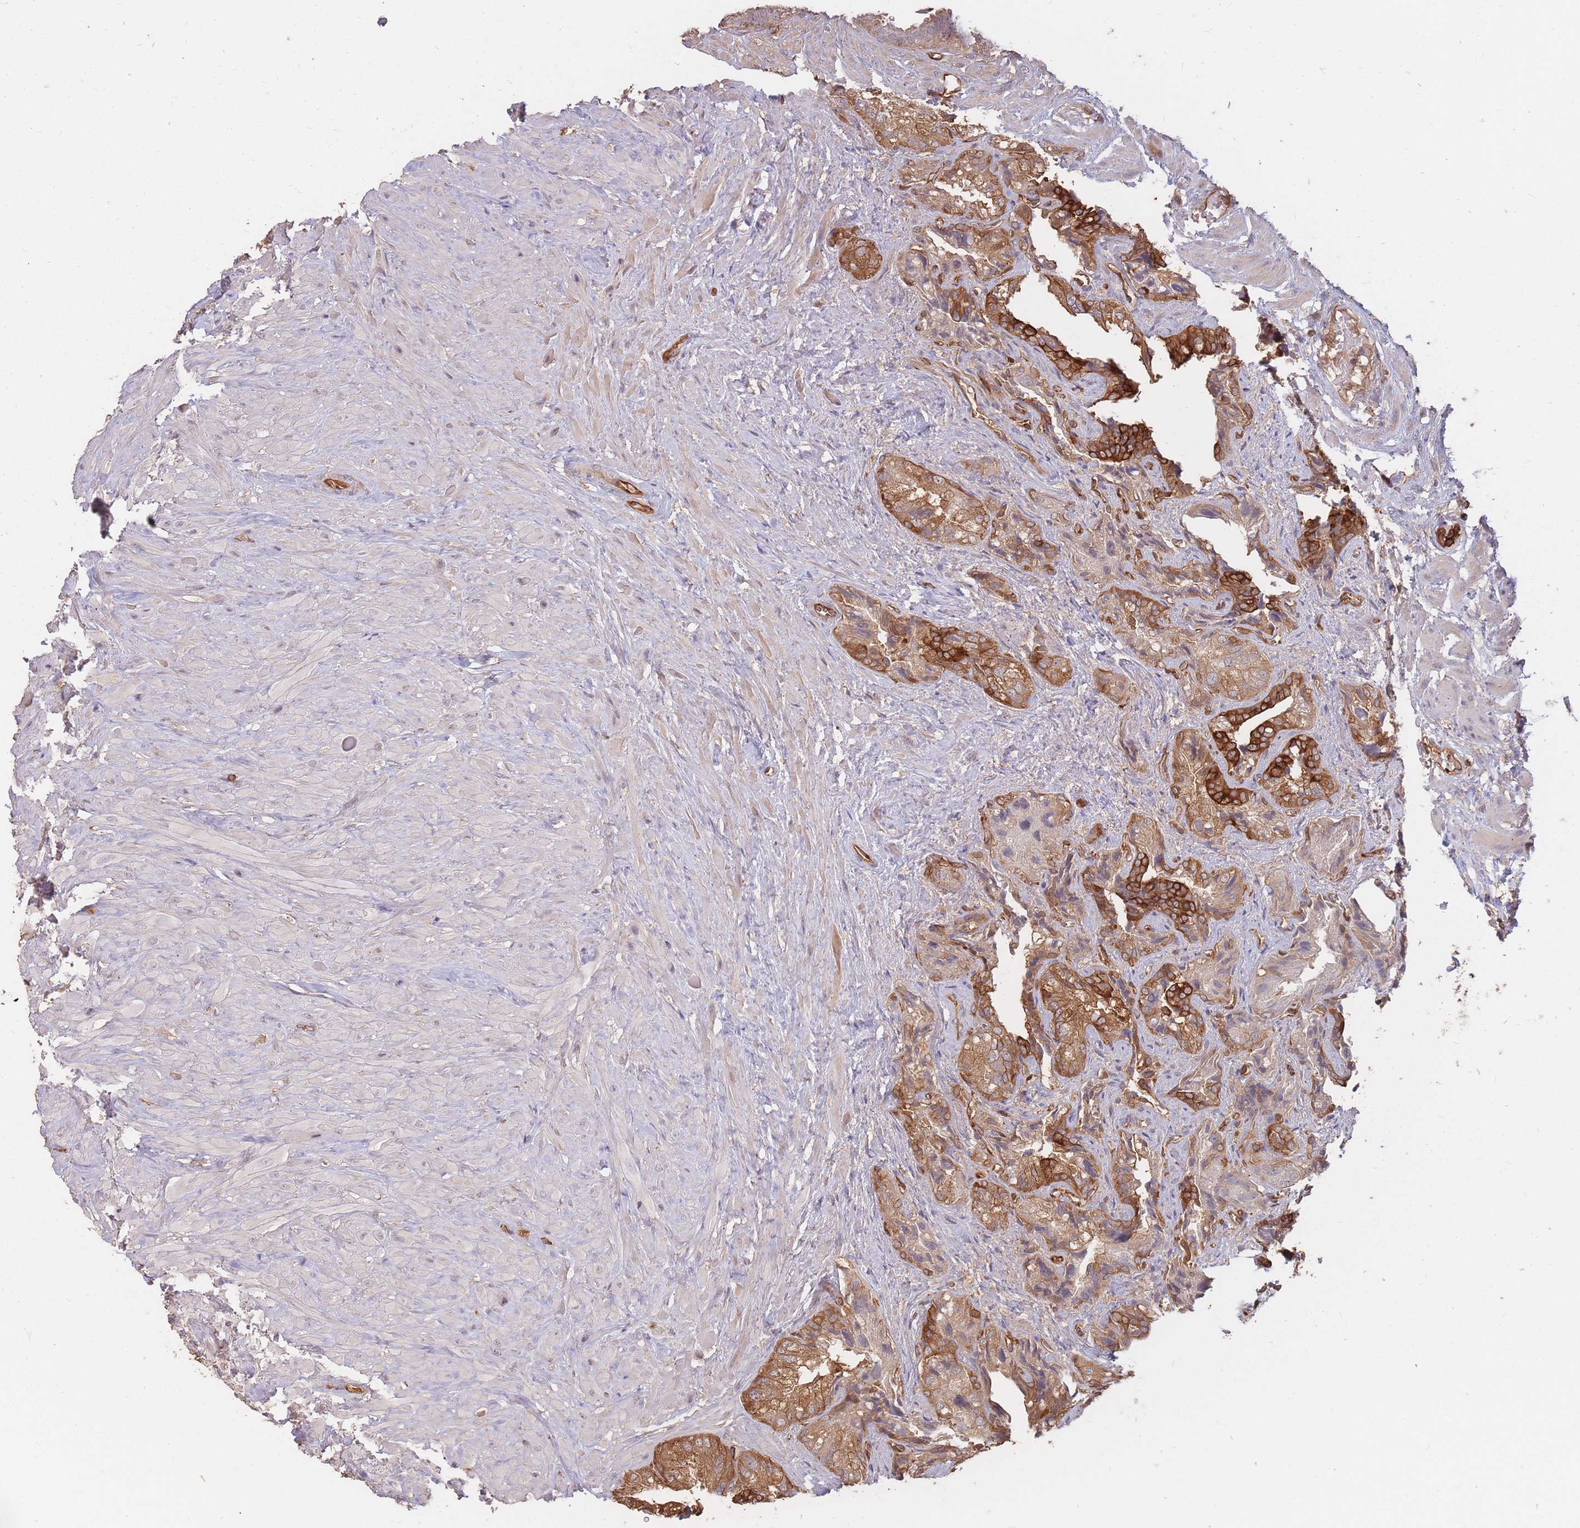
{"staining": {"intensity": "strong", "quantity": ">75%", "location": "cytoplasmic/membranous"}, "tissue": "seminal vesicle", "cell_type": "Glandular cells", "image_type": "normal", "snomed": [{"axis": "morphology", "description": "Normal tissue, NOS"}, {"axis": "topography", "description": "Seminal veicle"}, {"axis": "topography", "description": "Peripheral nerve tissue"}], "caption": "This histopathology image exhibits IHC staining of normal seminal vesicle, with high strong cytoplasmic/membranous positivity in about >75% of glandular cells.", "gene": "PLS3", "patient": {"sex": "male", "age": 67}}